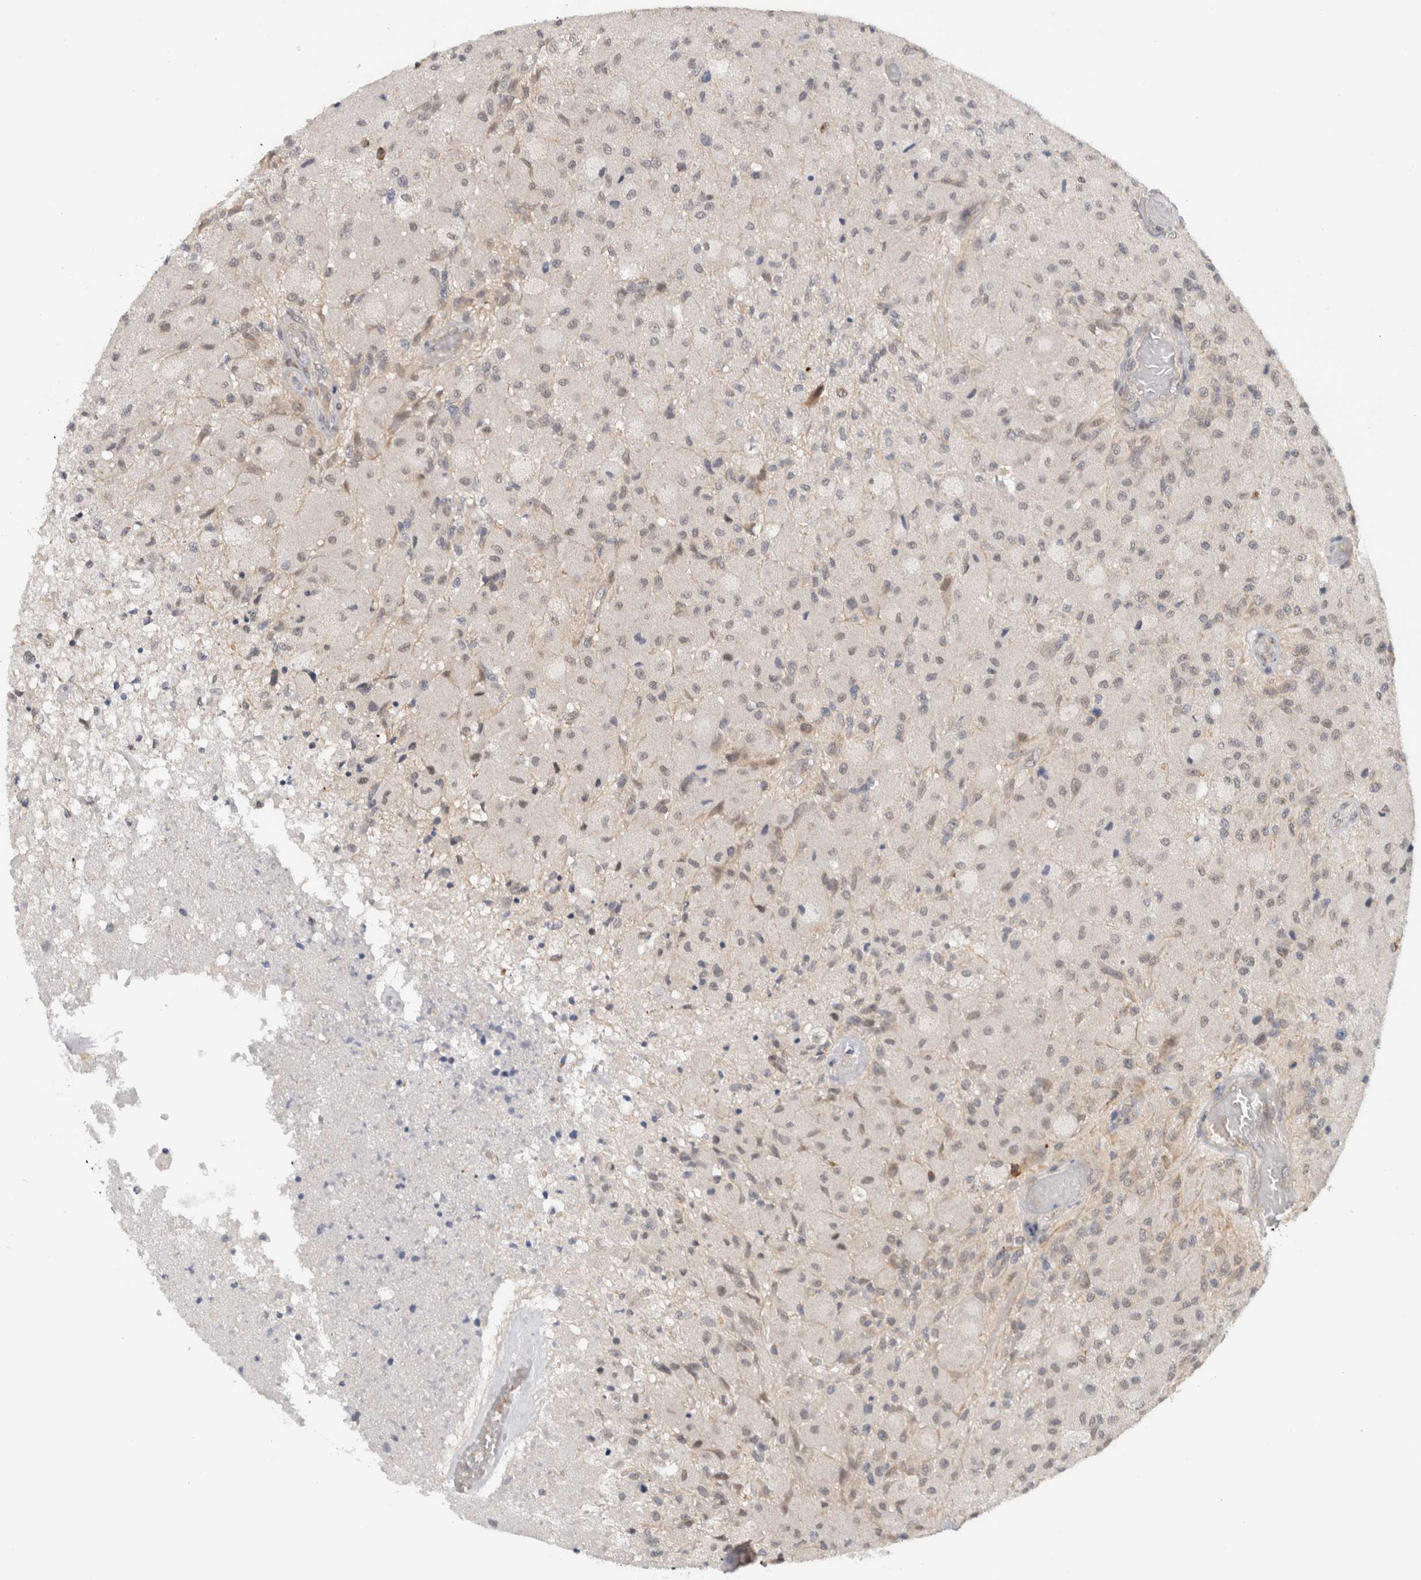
{"staining": {"intensity": "weak", "quantity": "<25%", "location": "cytoplasmic/membranous"}, "tissue": "glioma", "cell_type": "Tumor cells", "image_type": "cancer", "snomed": [{"axis": "morphology", "description": "Normal tissue, NOS"}, {"axis": "morphology", "description": "Glioma, malignant, High grade"}, {"axis": "topography", "description": "Cerebral cortex"}], "caption": "This is an IHC histopathology image of human malignant glioma (high-grade). There is no positivity in tumor cells.", "gene": "CMC2", "patient": {"sex": "male", "age": 77}}